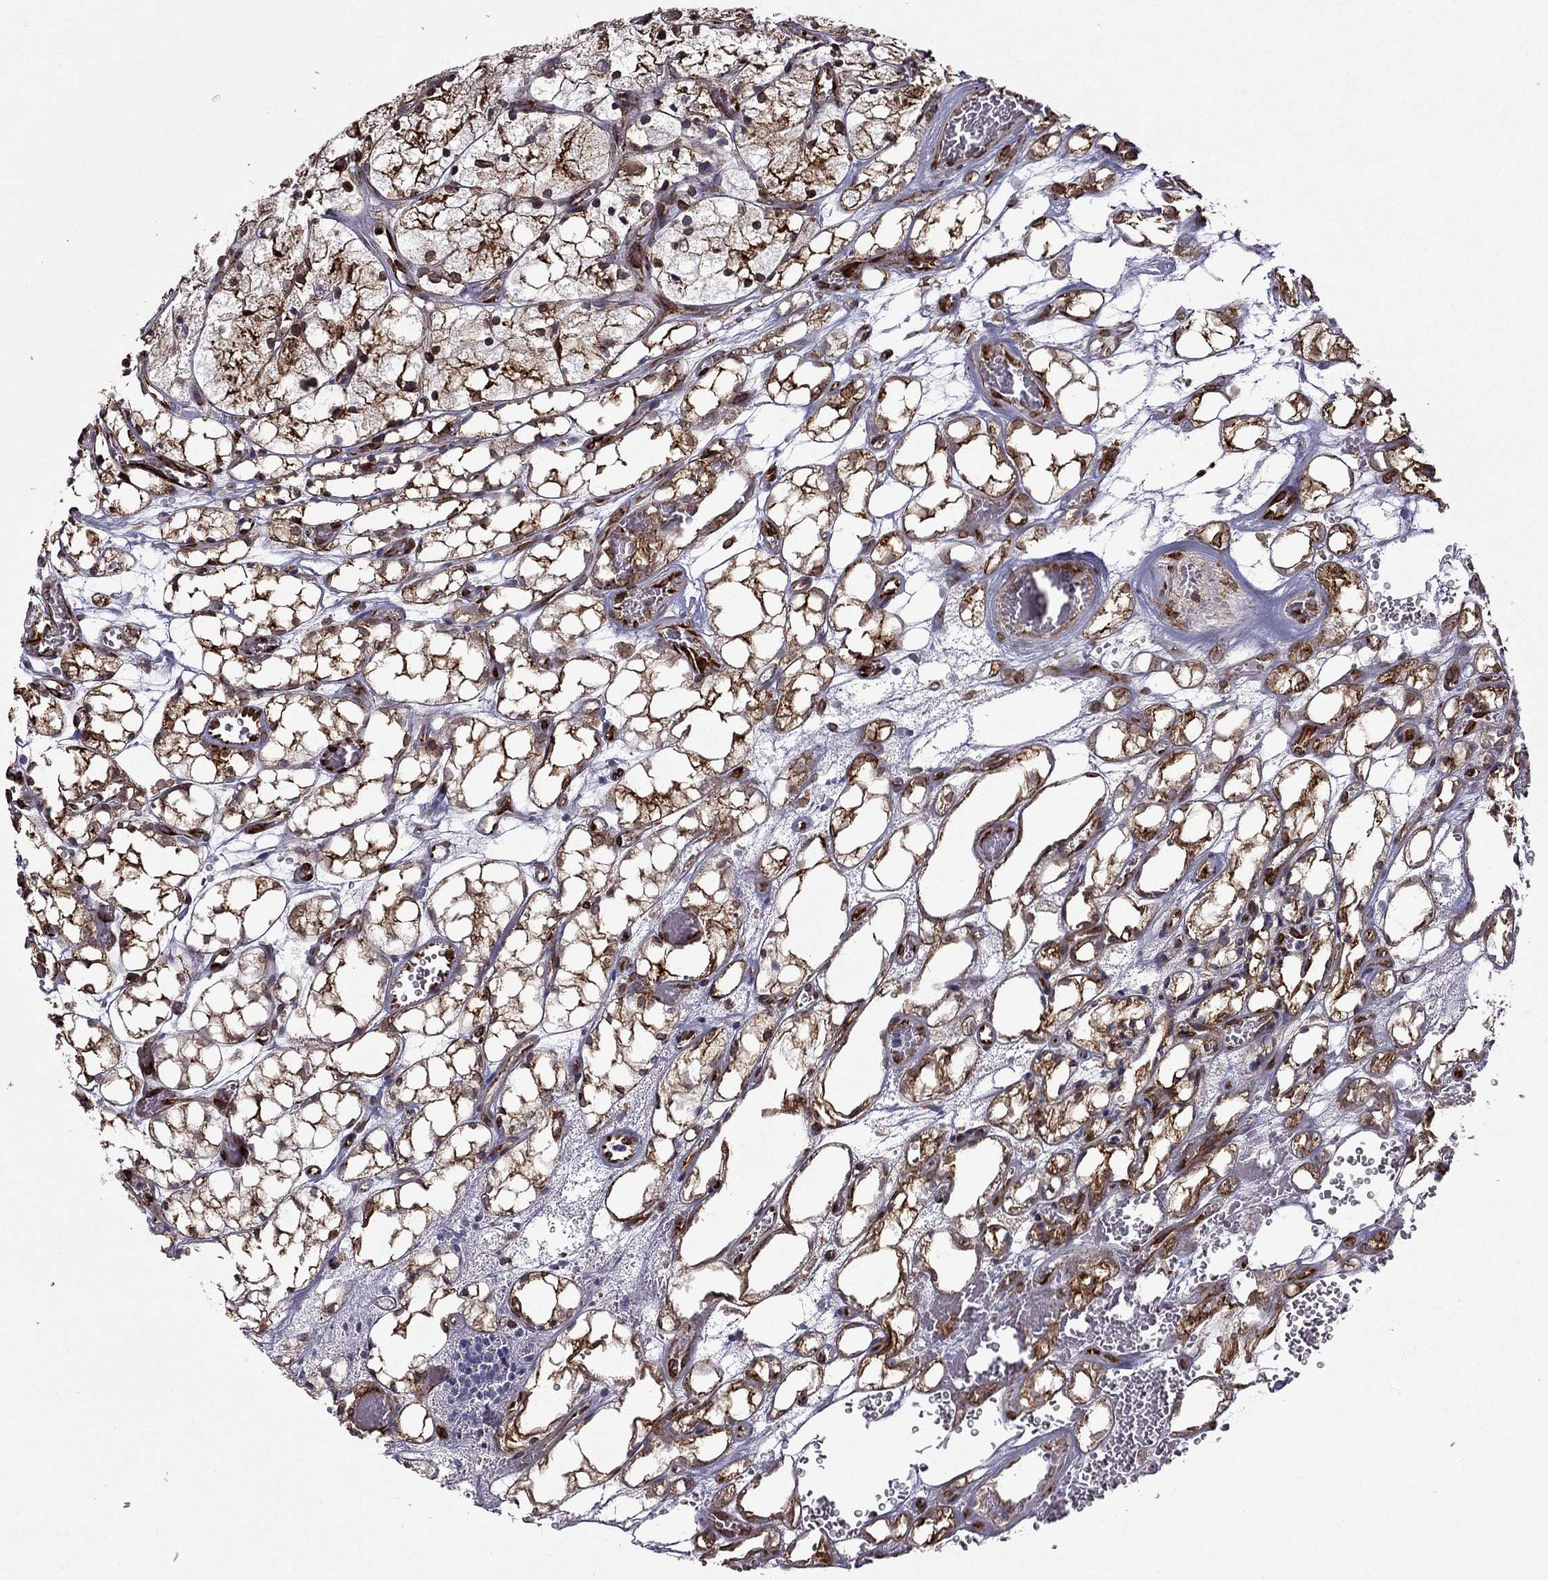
{"staining": {"intensity": "strong", "quantity": ">75%", "location": "cytoplasmic/membranous"}, "tissue": "renal cancer", "cell_type": "Tumor cells", "image_type": "cancer", "snomed": [{"axis": "morphology", "description": "Adenocarcinoma, NOS"}, {"axis": "topography", "description": "Kidney"}], "caption": "The immunohistochemical stain shows strong cytoplasmic/membranous positivity in tumor cells of renal cancer tissue. (Stains: DAB in brown, nuclei in blue, Microscopy: brightfield microscopy at high magnification).", "gene": "IKBIP", "patient": {"sex": "female", "age": 69}}